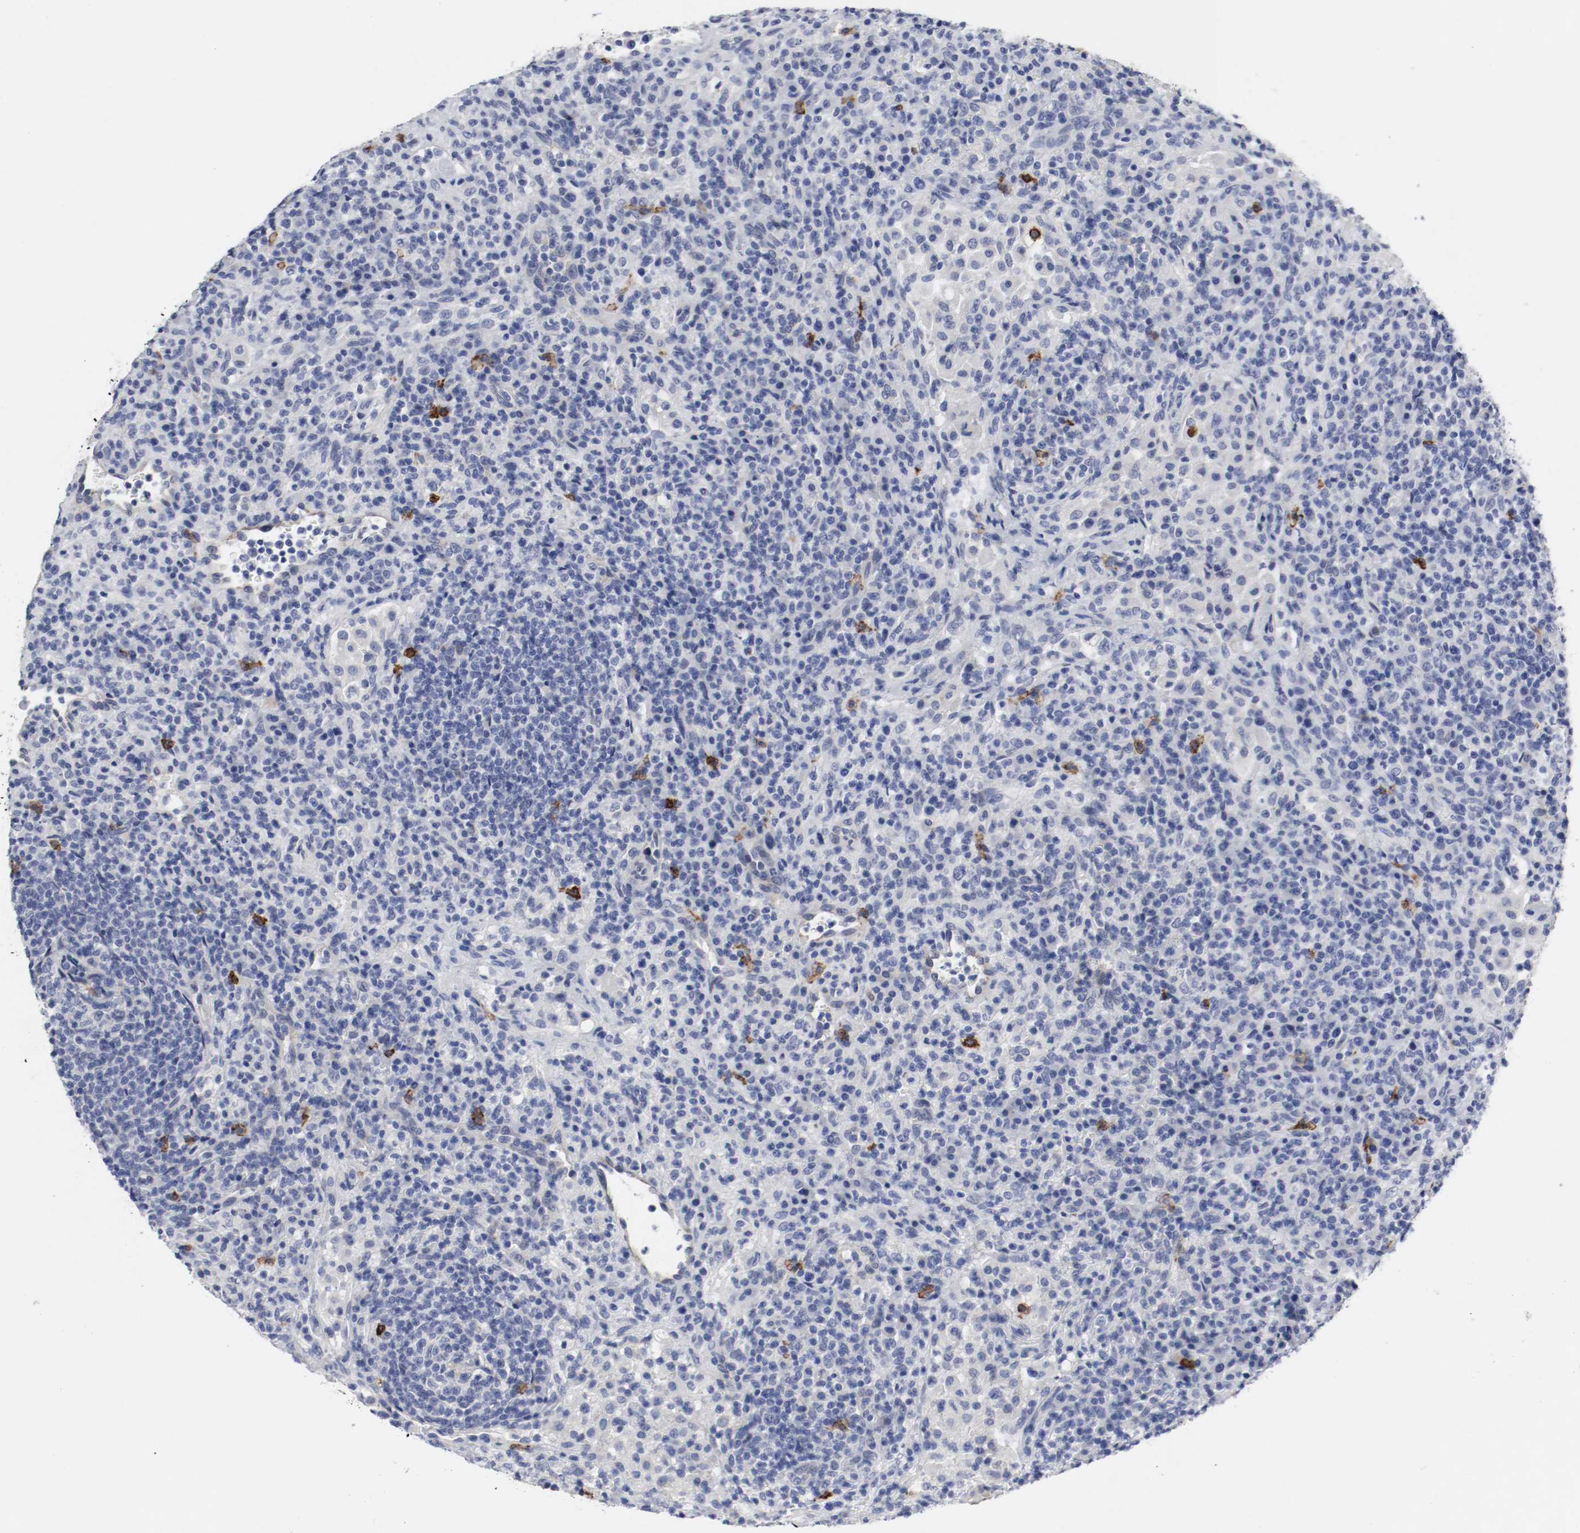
{"staining": {"intensity": "negative", "quantity": "none", "location": "none"}, "tissue": "lymphoma", "cell_type": "Tumor cells", "image_type": "cancer", "snomed": [{"axis": "morphology", "description": "Hodgkin's disease, NOS"}, {"axis": "topography", "description": "Lymph node"}], "caption": "Tumor cells show no significant staining in lymphoma. The staining is performed using DAB brown chromogen with nuclei counter-stained in using hematoxylin.", "gene": "KIT", "patient": {"sex": "male", "age": 65}}